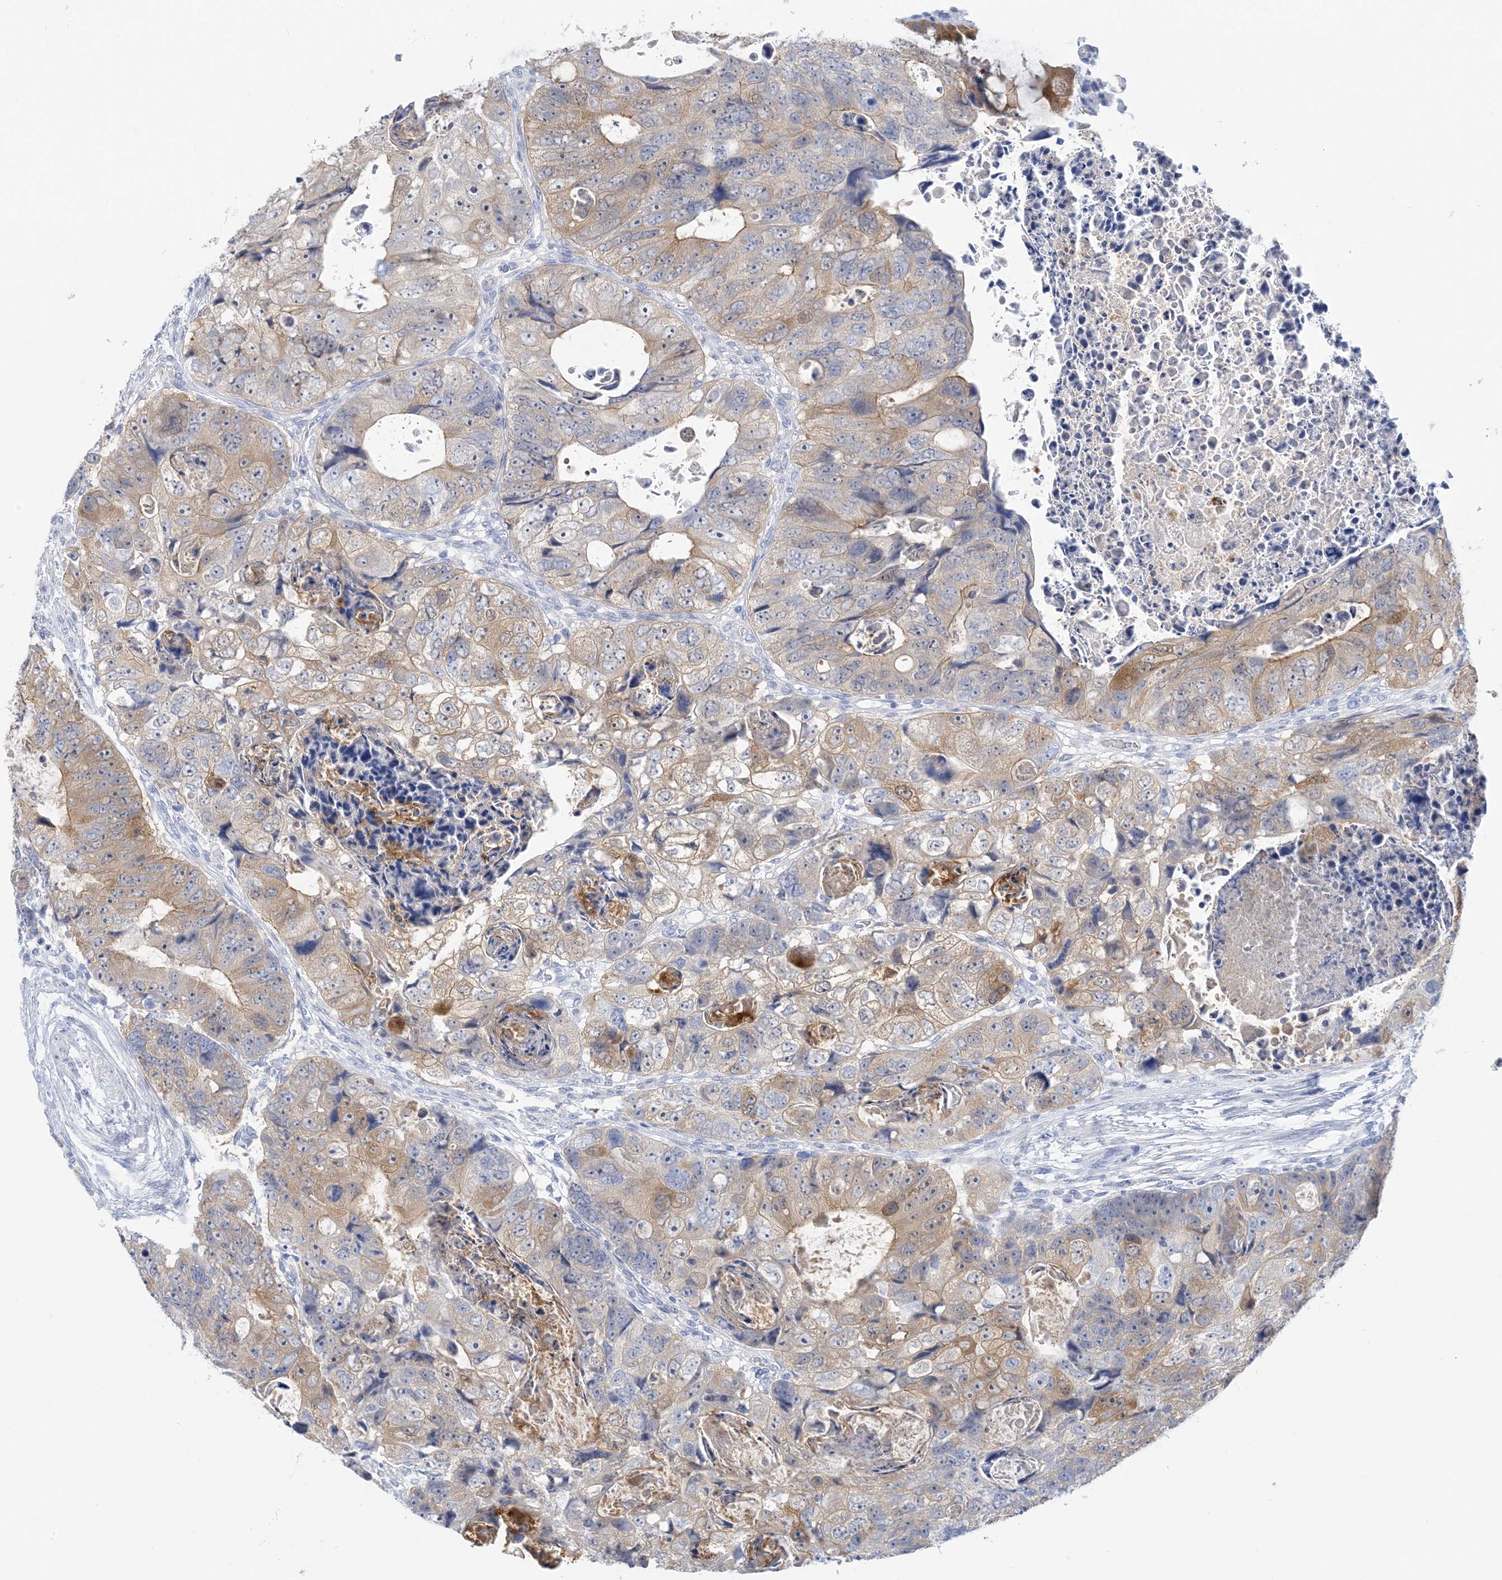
{"staining": {"intensity": "moderate", "quantity": "25%-75%", "location": "cytoplasmic/membranous"}, "tissue": "colorectal cancer", "cell_type": "Tumor cells", "image_type": "cancer", "snomed": [{"axis": "morphology", "description": "Adenocarcinoma, NOS"}, {"axis": "topography", "description": "Rectum"}], "caption": "Moderate cytoplasmic/membranous protein positivity is seen in about 25%-75% of tumor cells in adenocarcinoma (colorectal).", "gene": "SH3YL1", "patient": {"sex": "male", "age": 59}}